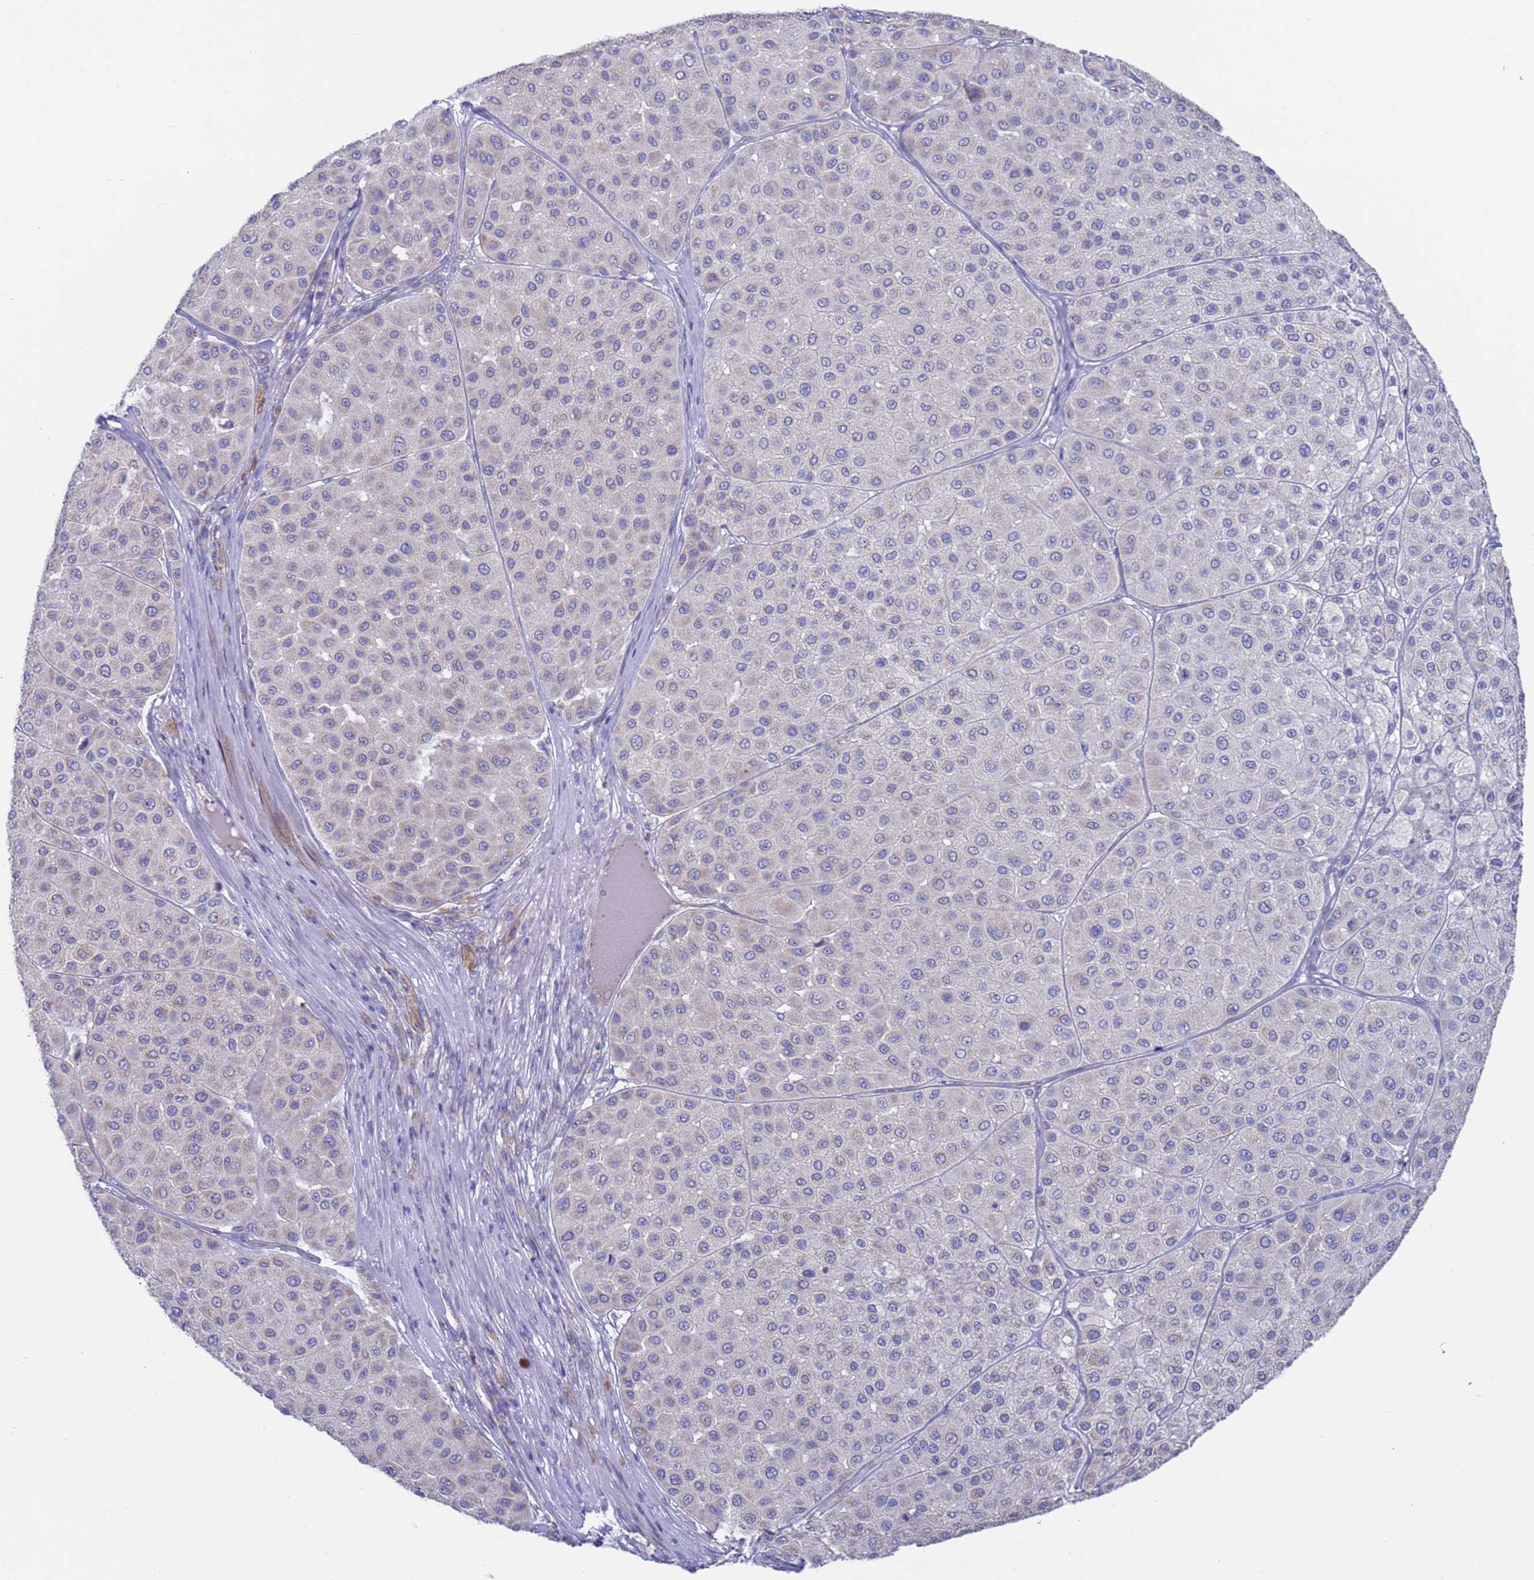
{"staining": {"intensity": "negative", "quantity": "none", "location": "none"}, "tissue": "melanoma", "cell_type": "Tumor cells", "image_type": "cancer", "snomed": [{"axis": "morphology", "description": "Malignant melanoma, Metastatic site"}, {"axis": "topography", "description": "Smooth muscle"}], "caption": "DAB (3,3'-diaminobenzidine) immunohistochemical staining of melanoma demonstrates no significant expression in tumor cells.", "gene": "PET117", "patient": {"sex": "male", "age": 41}}